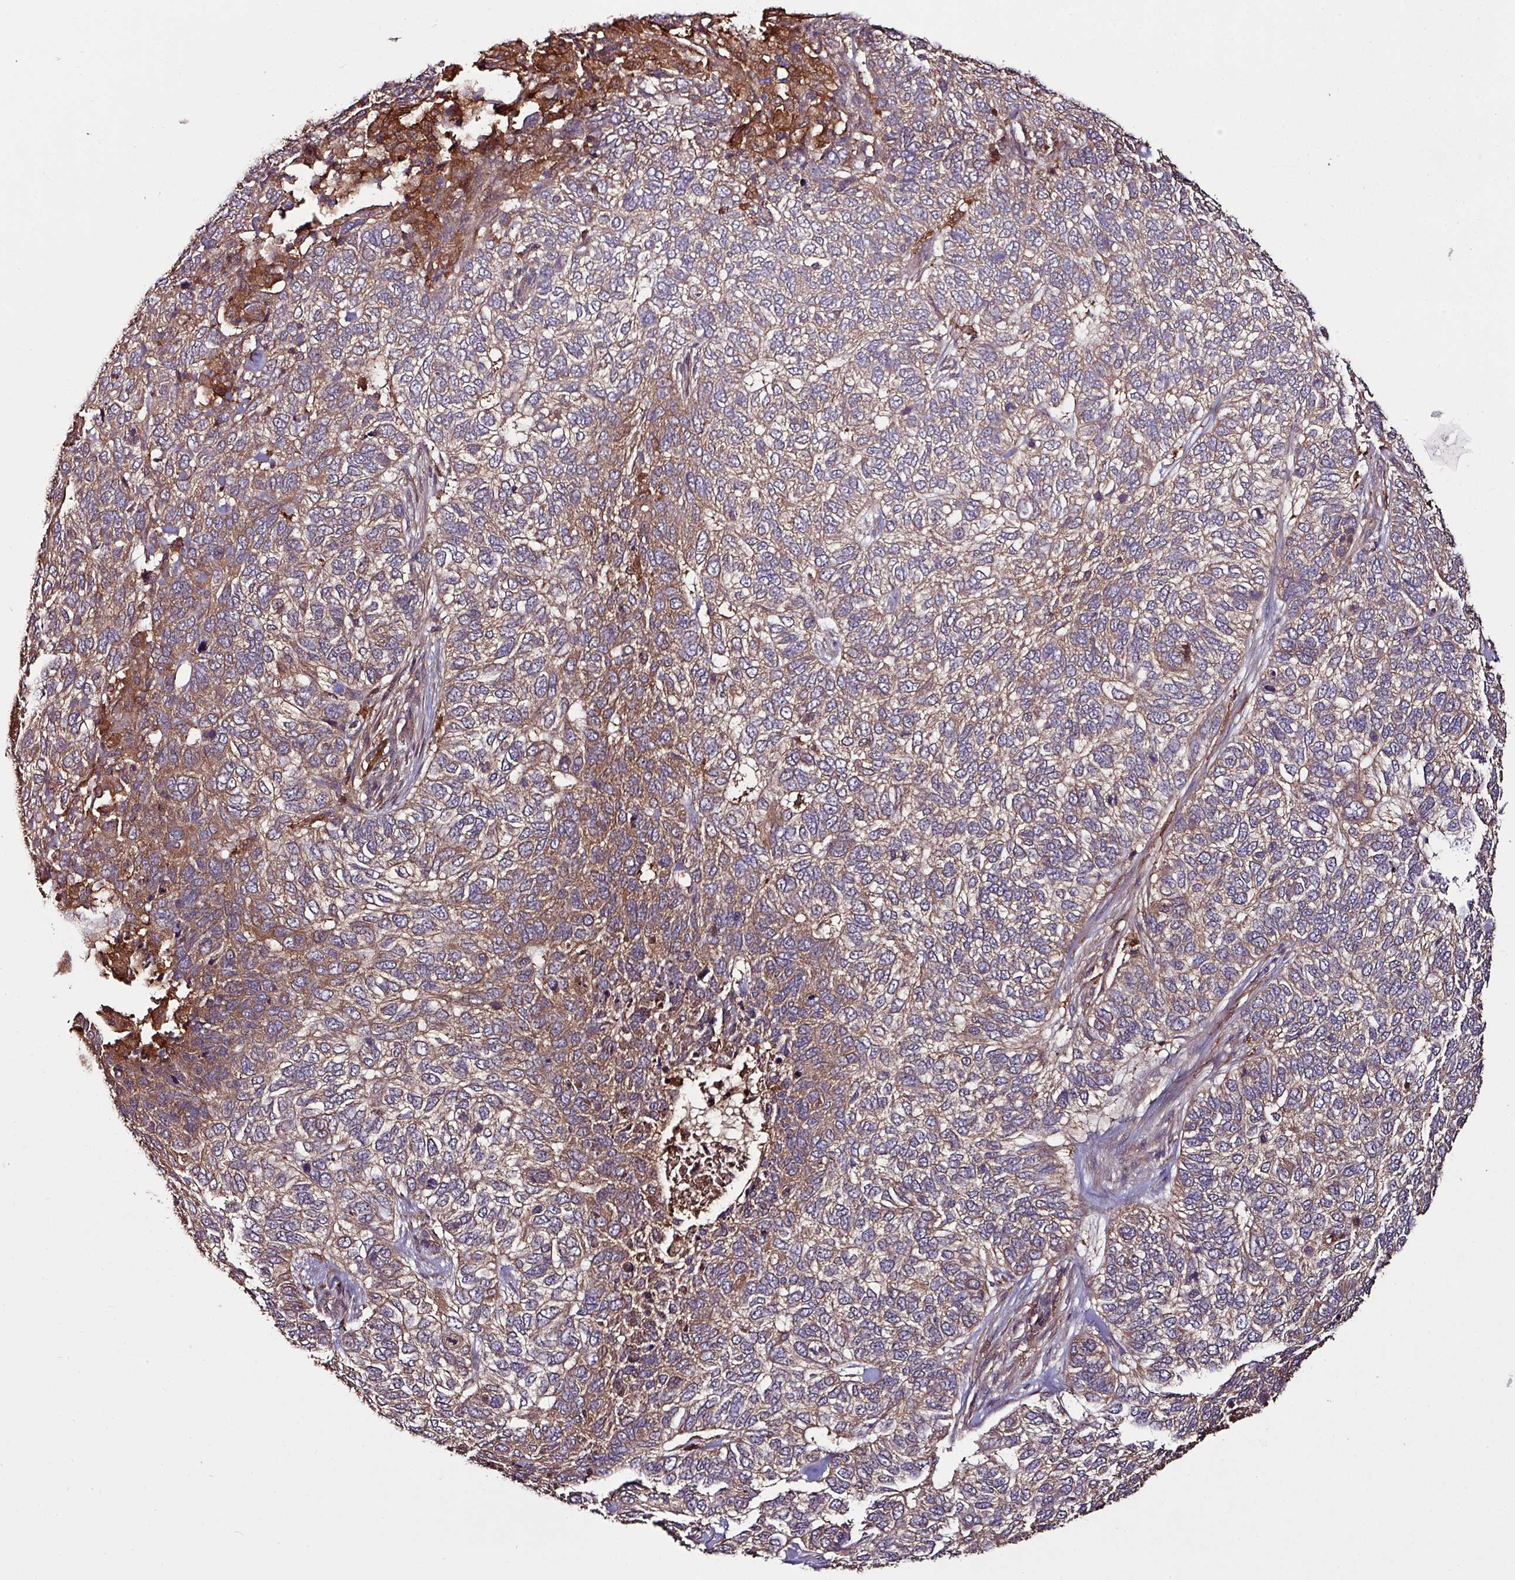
{"staining": {"intensity": "moderate", "quantity": ">75%", "location": "cytoplasmic/membranous"}, "tissue": "skin cancer", "cell_type": "Tumor cells", "image_type": "cancer", "snomed": [{"axis": "morphology", "description": "Basal cell carcinoma"}, {"axis": "topography", "description": "Skin"}], "caption": "Tumor cells show moderate cytoplasmic/membranous positivity in about >75% of cells in skin cancer. (Brightfield microscopy of DAB IHC at high magnification).", "gene": "GNPDA1", "patient": {"sex": "female", "age": 65}}